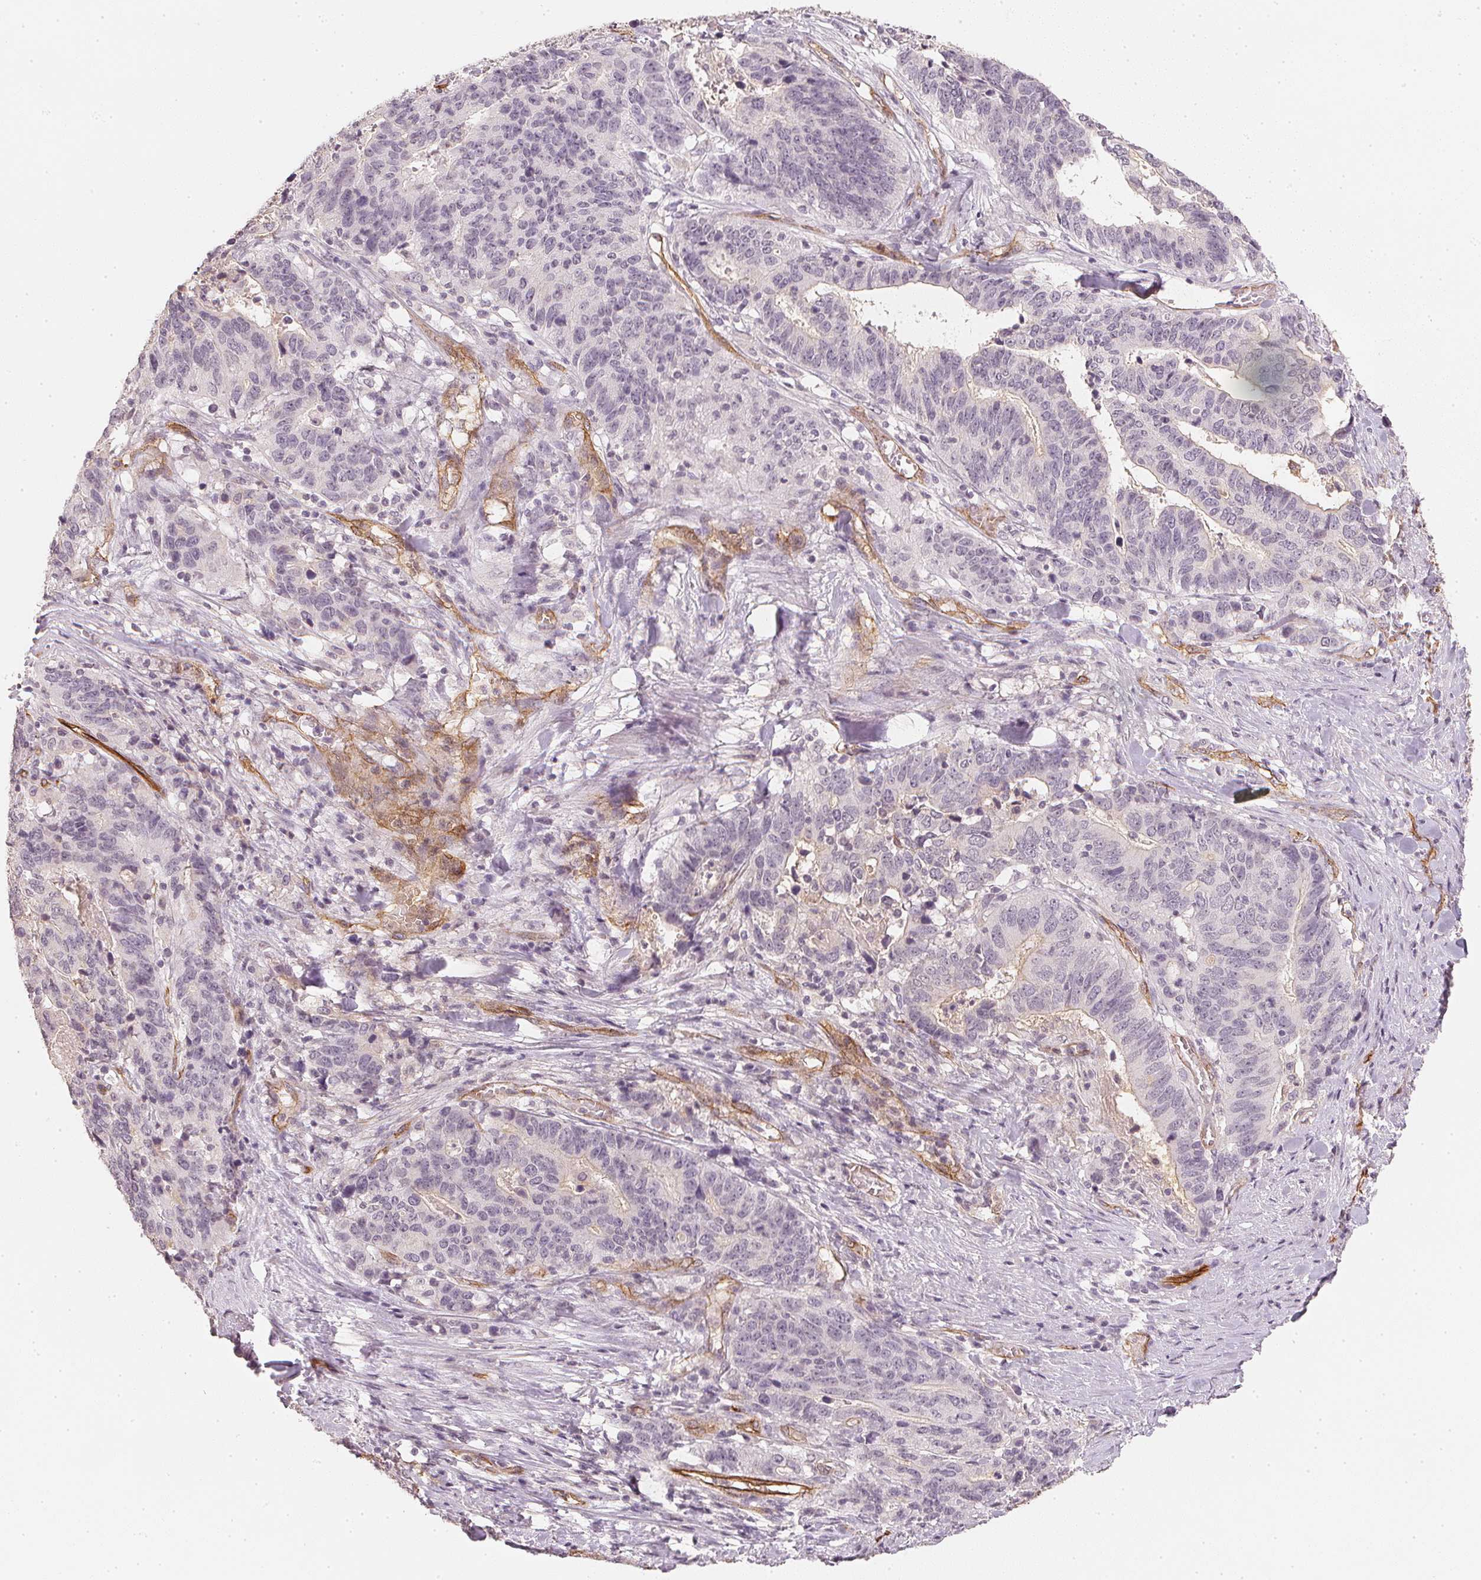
{"staining": {"intensity": "negative", "quantity": "none", "location": "none"}, "tissue": "stomach cancer", "cell_type": "Tumor cells", "image_type": "cancer", "snomed": [{"axis": "morphology", "description": "Adenocarcinoma, NOS"}, {"axis": "topography", "description": "Stomach, upper"}], "caption": "IHC micrograph of stomach adenocarcinoma stained for a protein (brown), which displays no staining in tumor cells. (DAB (3,3'-diaminobenzidine) IHC with hematoxylin counter stain).", "gene": "CIB1", "patient": {"sex": "female", "age": 67}}